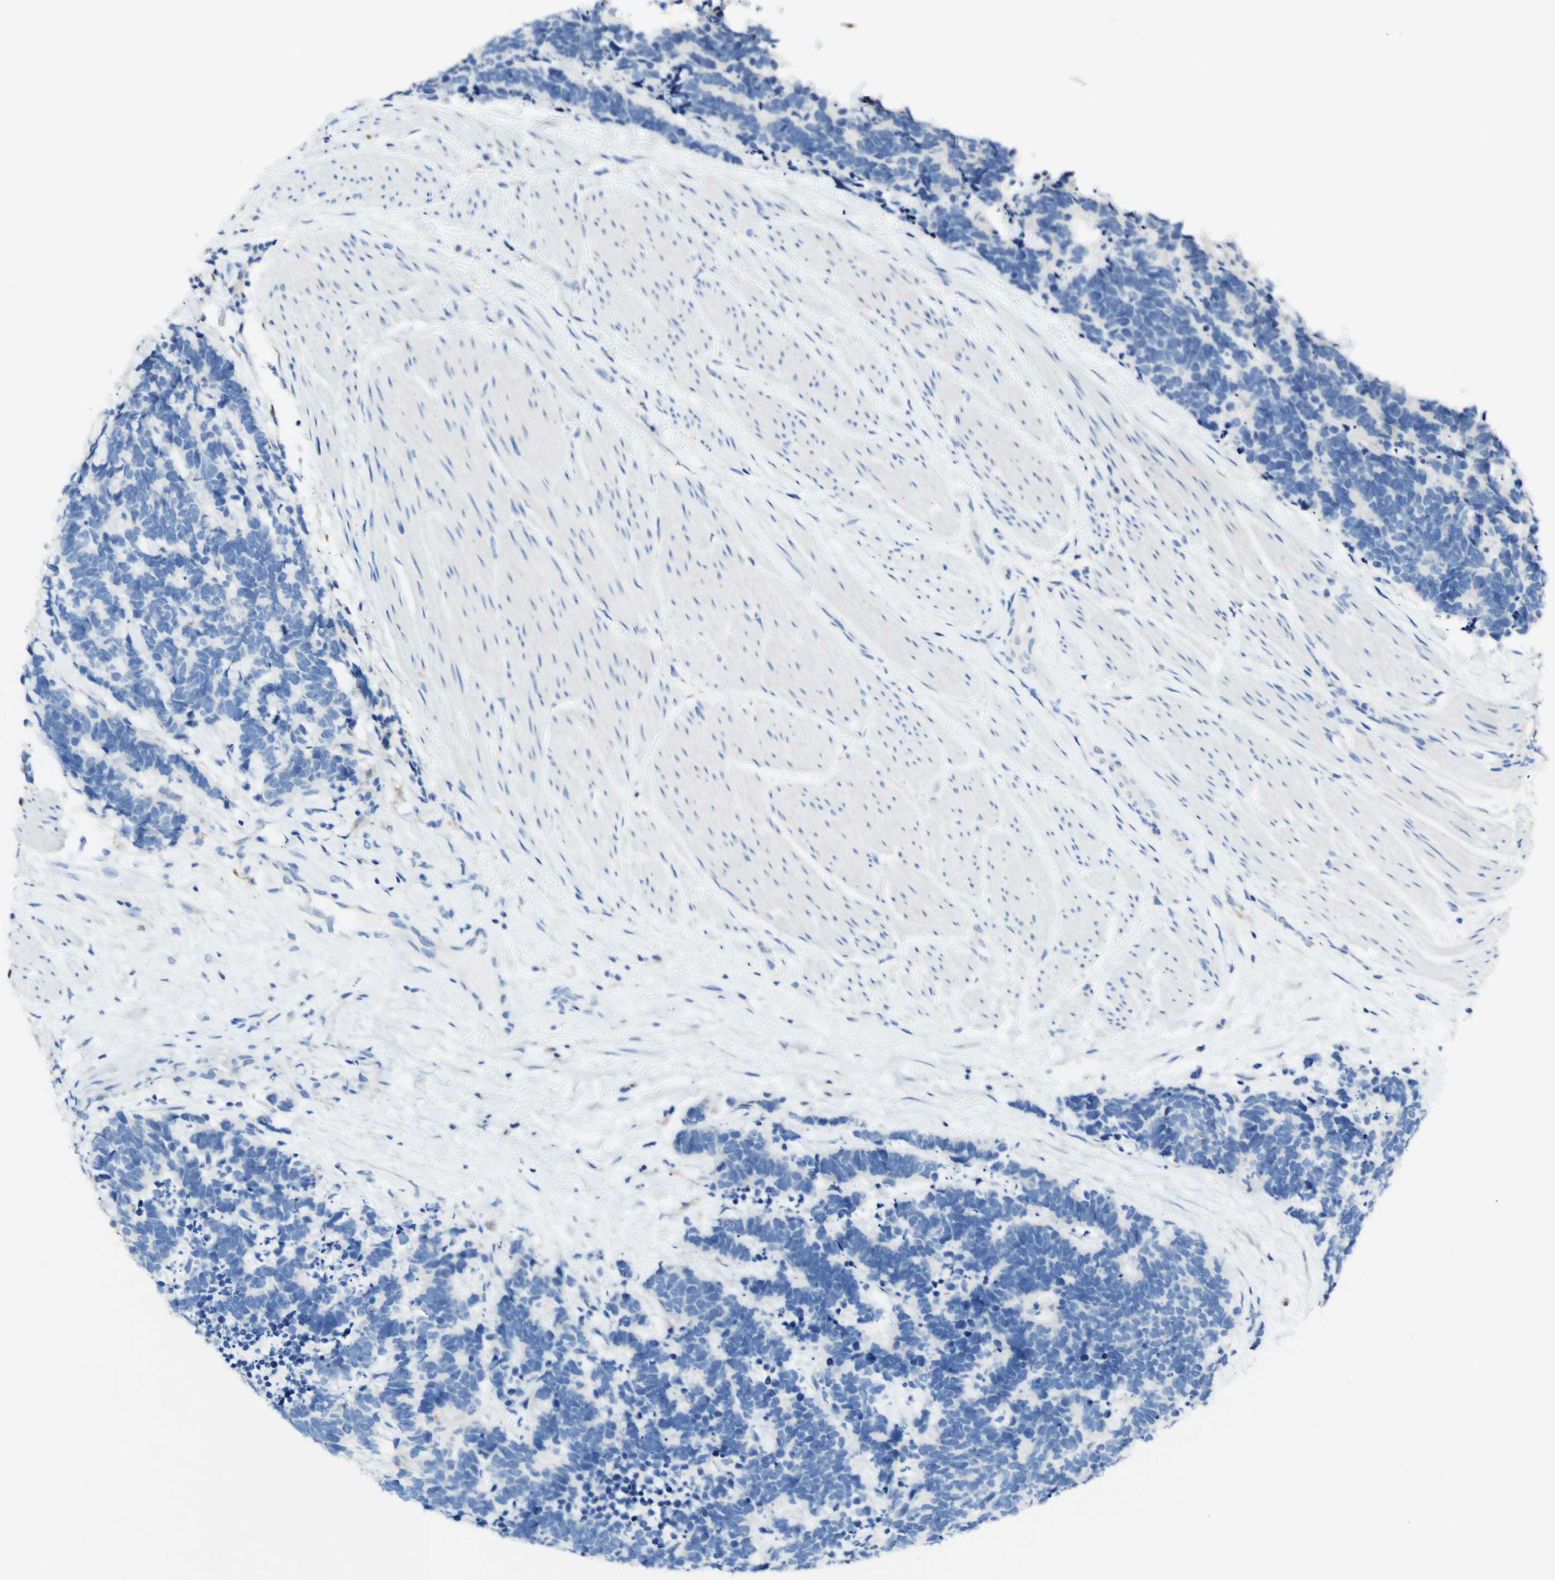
{"staining": {"intensity": "negative", "quantity": "none", "location": "none"}, "tissue": "carcinoid", "cell_type": "Tumor cells", "image_type": "cancer", "snomed": [{"axis": "morphology", "description": "Carcinoma, NOS"}, {"axis": "morphology", "description": "Carcinoid, malignant, NOS"}, {"axis": "topography", "description": "Urinary bladder"}], "caption": "This is an immunohistochemistry (IHC) histopathology image of human carcinoid. There is no expression in tumor cells.", "gene": "FGF4", "patient": {"sex": "male", "age": 57}}